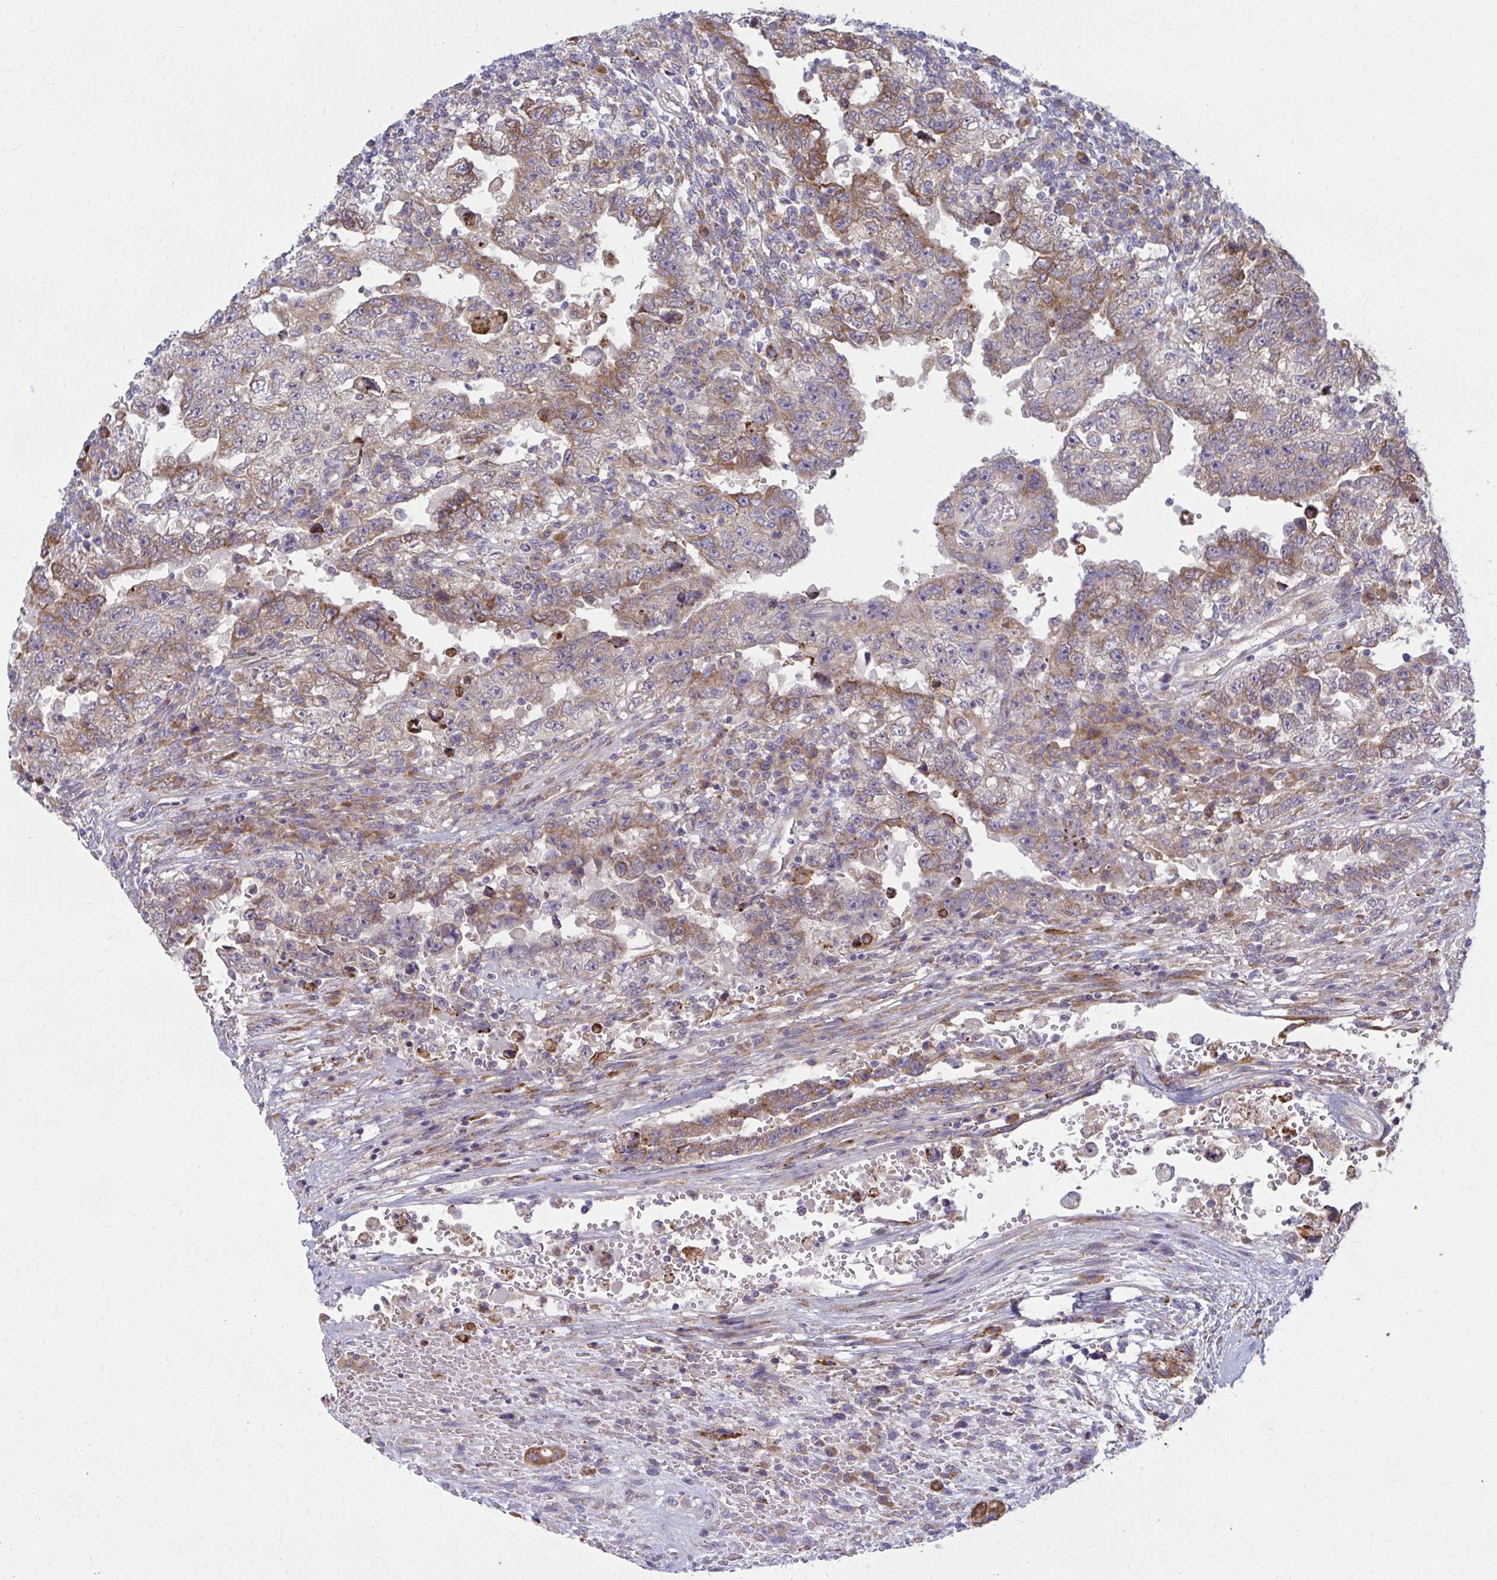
{"staining": {"intensity": "moderate", "quantity": ">75%", "location": "cytoplasmic/membranous"}, "tissue": "testis cancer", "cell_type": "Tumor cells", "image_type": "cancer", "snomed": [{"axis": "morphology", "description": "Carcinoma, Embryonal, NOS"}, {"axis": "topography", "description": "Testis"}], "caption": "Protein analysis of testis embryonal carcinoma tissue reveals moderate cytoplasmic/membranous expression in approximately >75% of tumor cells.", "gene": "CEMP1", "patient": {"sex": "male", "age": 26}}